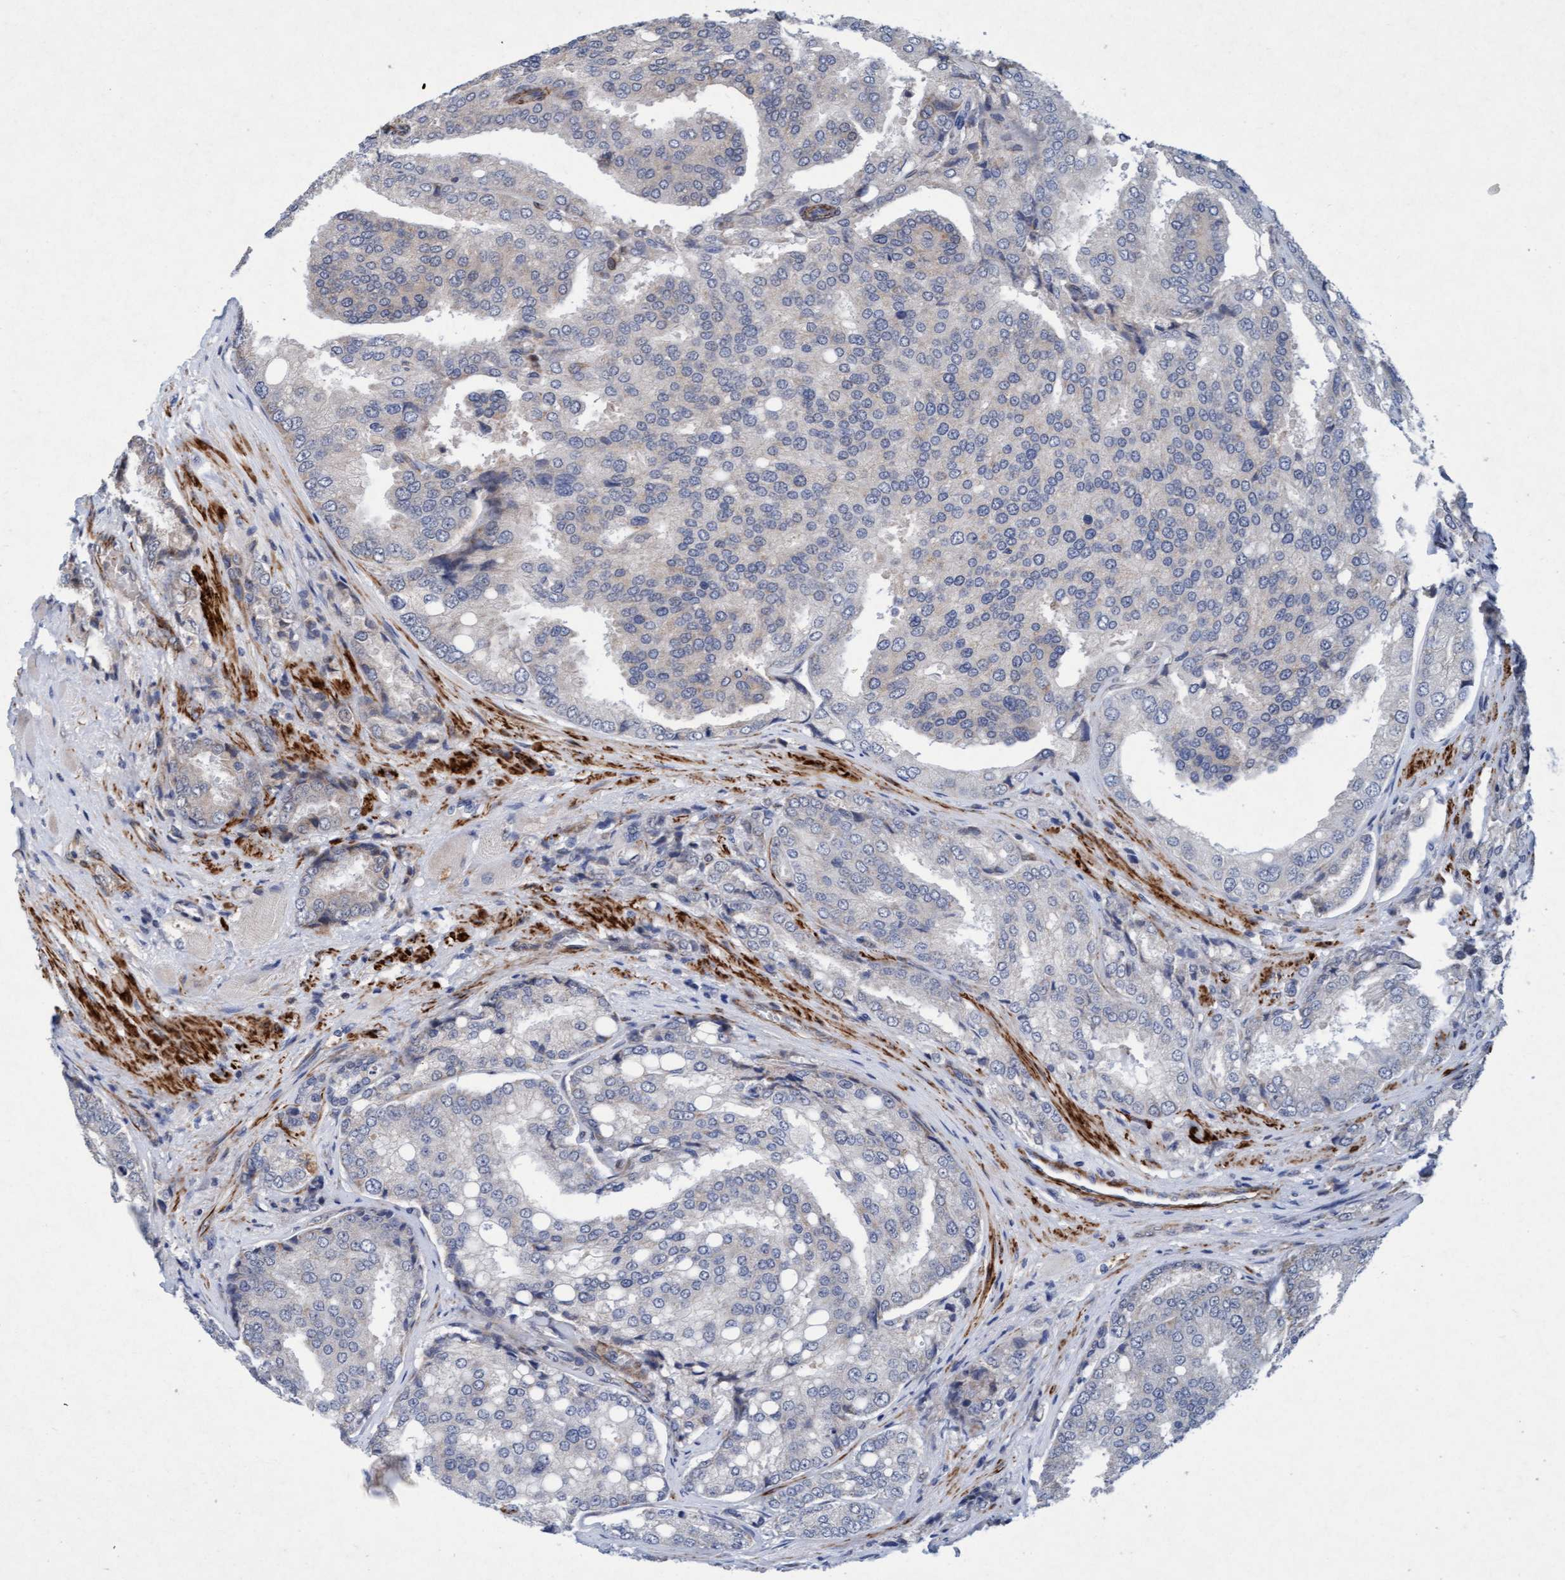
{"staining": {"intensity": "negative", "quantity": "none", "location": "none"}, "tissue": "prostate cancer", "cell_type": "Tumor cells", "image_type": "cancer", "snomed": [{"axis": "morphology", "description": "Adenocarcinoma, High grade"}, {"axis": "topography", "description": "Prostate"}], "caption": "A photomicrograph of prostate adenocarcinoma (high-grade) stained for a protein reveals no brown staining in tumor cells.", "gene": "TMEM70", "patient": {"sex": "male", "age": 50}}